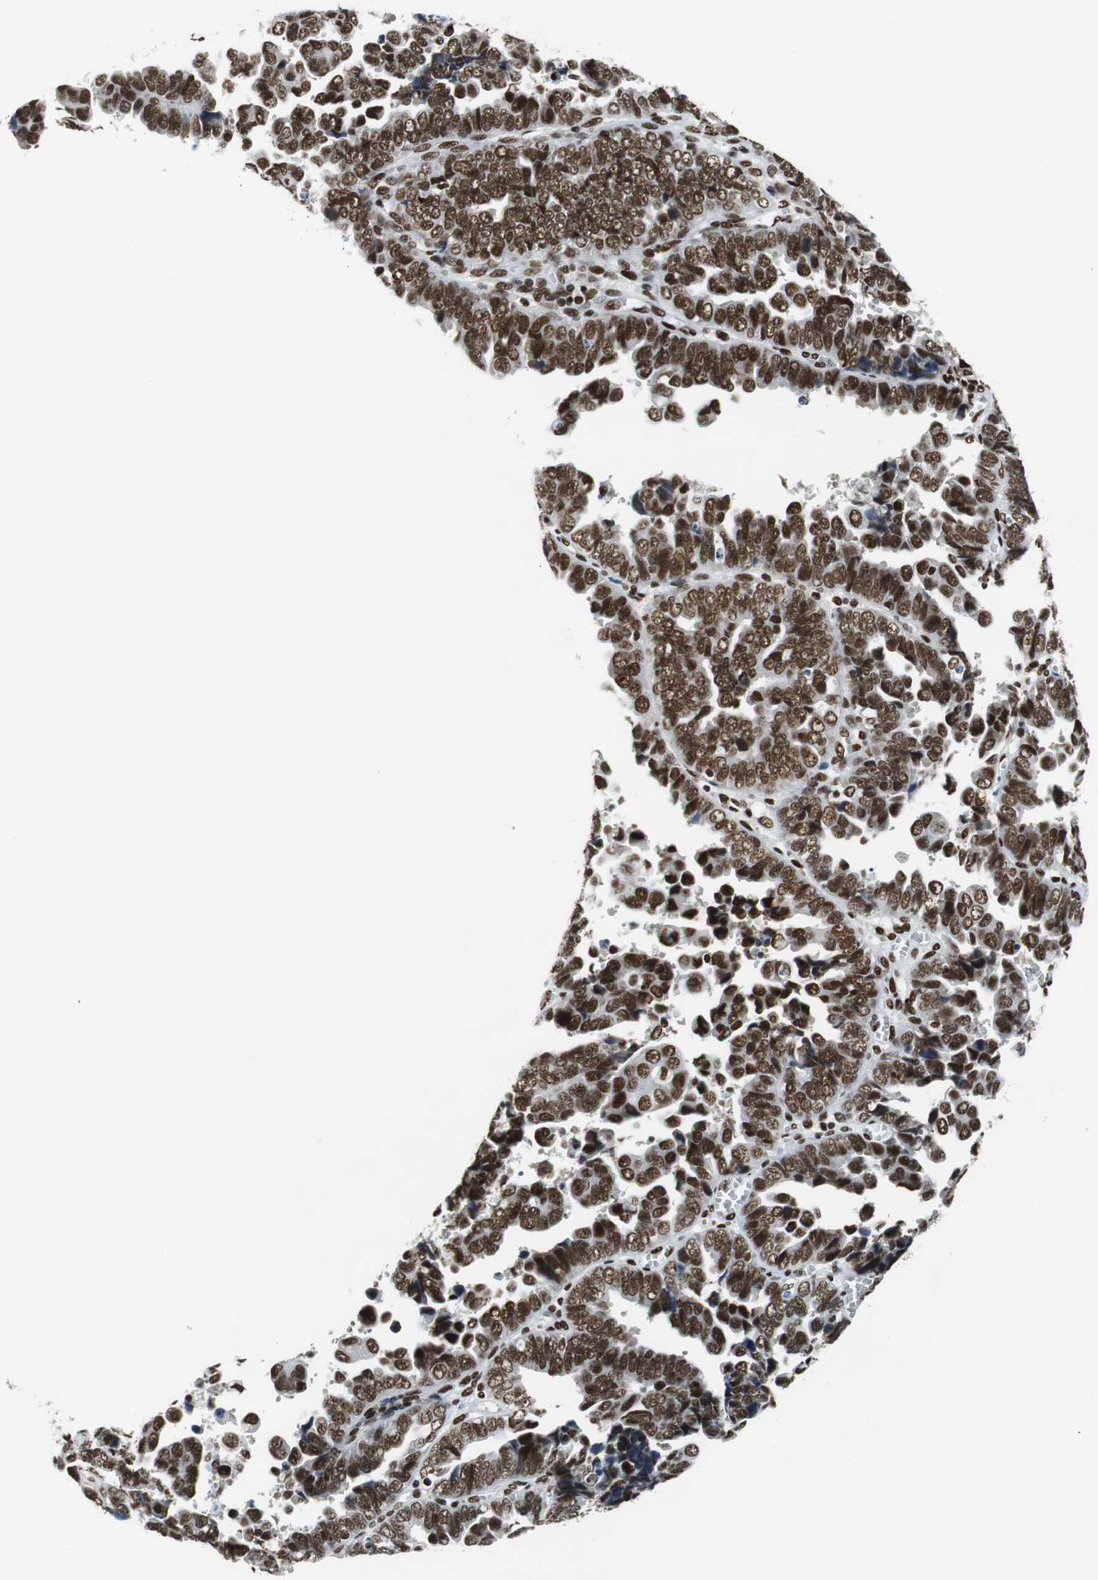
{"staining": {"intensity": "strong", "quantity": ">75%", "location": "nuclear"}, "tissue": "endometrial cancer", "cell_type": "Tumor cells", "image_type": "cancer", "snomed": [{"axis": "morphology", "description": "Adenocarcinoma, NOS"}, {"axis": "topography", "description": "Endometrium"}], "caption": "Endometrial cancer (adenocarcinoma) stained with immunohistochemistry demonstrates strong nuclear expression in approximately >75% of tumor cells.", "gene": "PRKDC", "patient": {"sex": "female", "age": 75}}